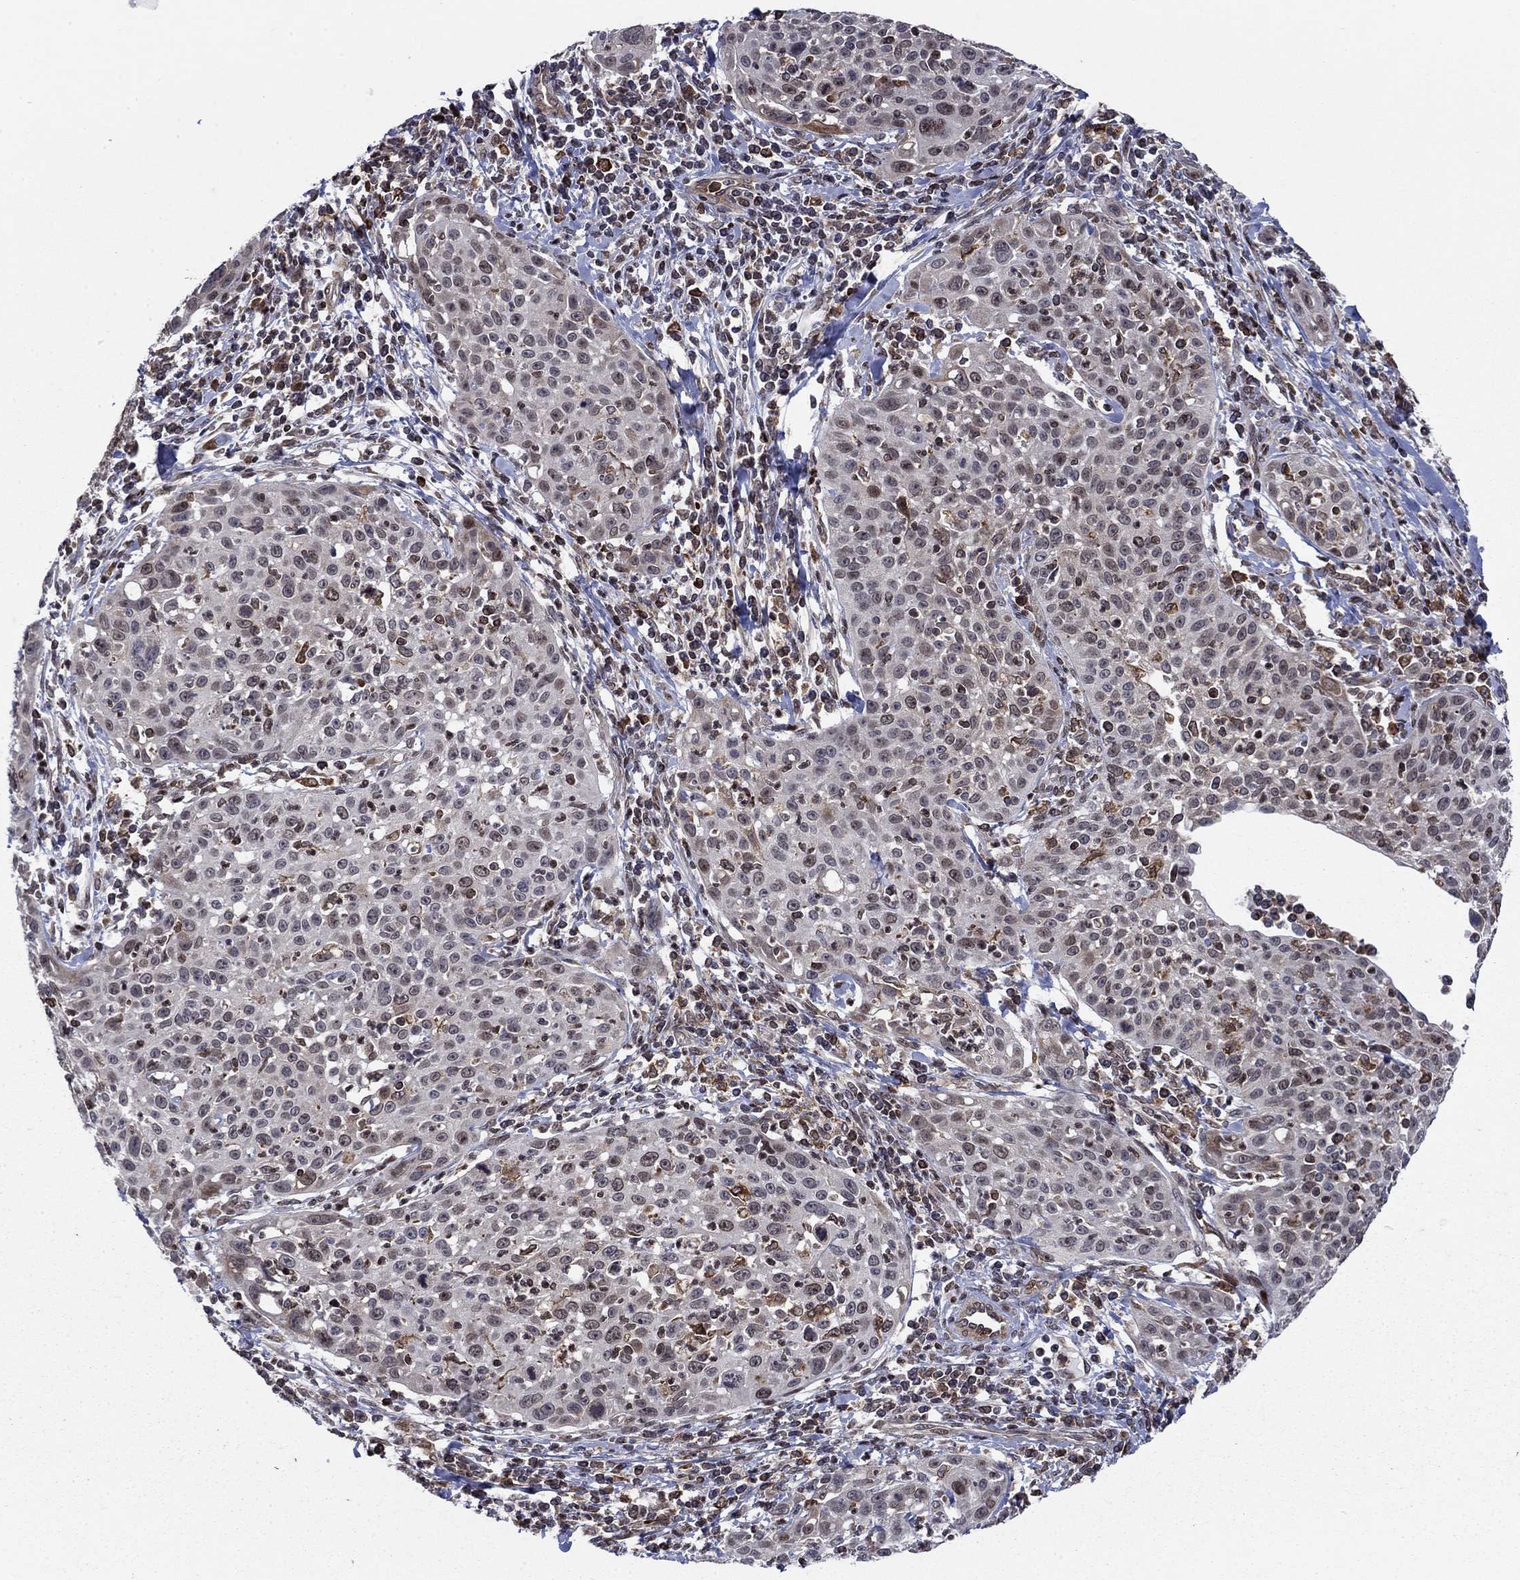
{"staining": {"intensity": "weak", "quantity": "<25%", "location": "cytoplasmic/membranous"}, "tissue": "cervical cancer", "cell_type": "Tumor cells", "image_type": "cancer", "snomed": [{"axis": "morphology", "description": "Squamous cell carcinoma, NOS"}, {"axis": "topography", "description": "Cervix"}], "caption": "There is no significant staining in tumor cells of squamous cell carcinoma (cervical).", "gene": "DHRS7", "patient": {"sex": "female", "age": 26}}